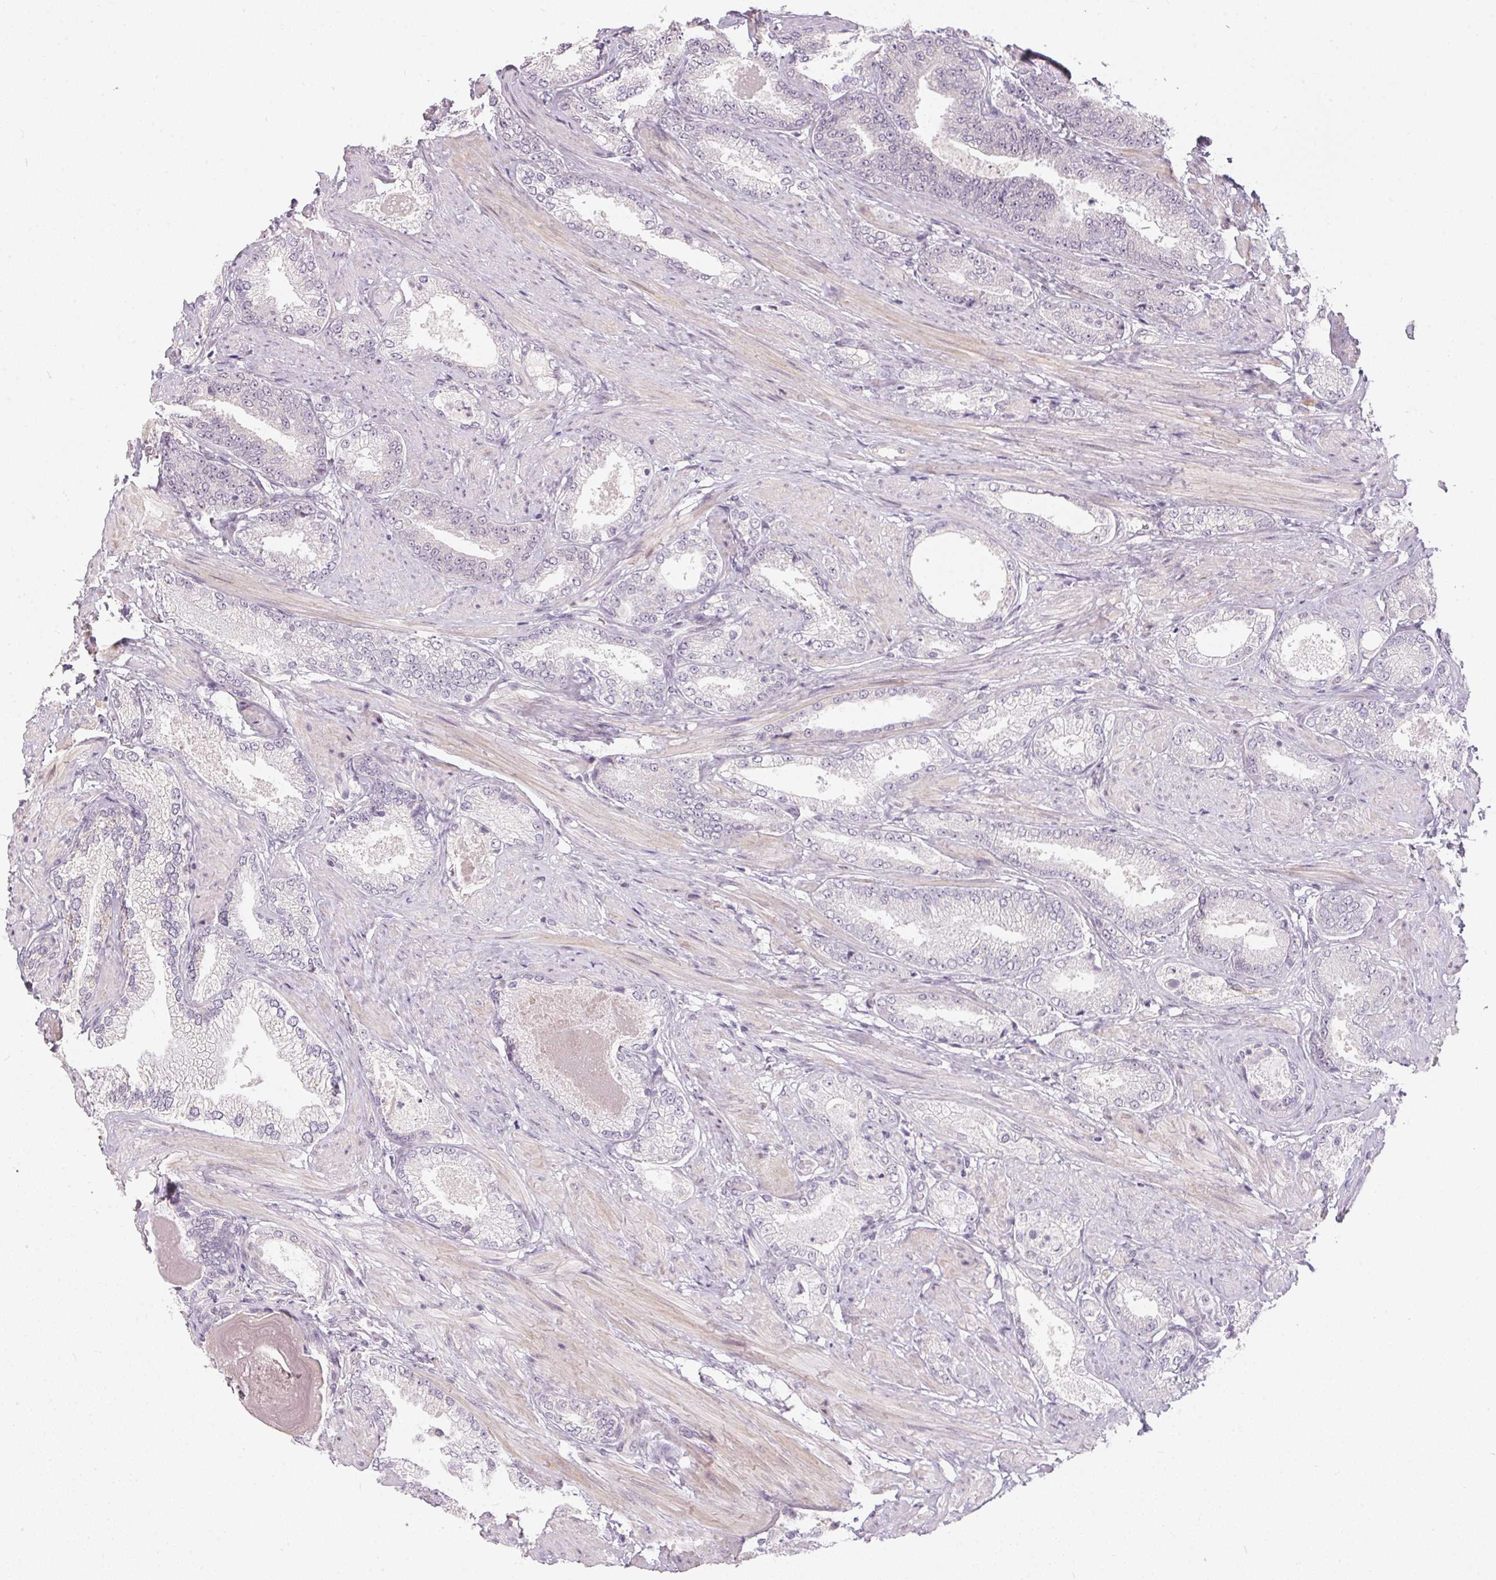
{"staining": {"intensity": "negative", "quantity": "none", "location": "none"}, "tissue": "prostate cancer", "cell_type": "Tumor cells", "image_type": "cancer", "snomed": [{"axis": "morphology", "description": "Adenocarcinoma, High grade"}, {"axis": "topography", "description": "Prostate and seminal vesicle, NOS"}], "caption": "Immunohistochemical staining of human prostate high-grade adenocarcinoma shows no significant expression in tumor cells. (DAB IHC visualized using brightfield microscopy, high magnification).", "gene": "GDAP1L1", "patient": {"sex": "male", "age": 61}}